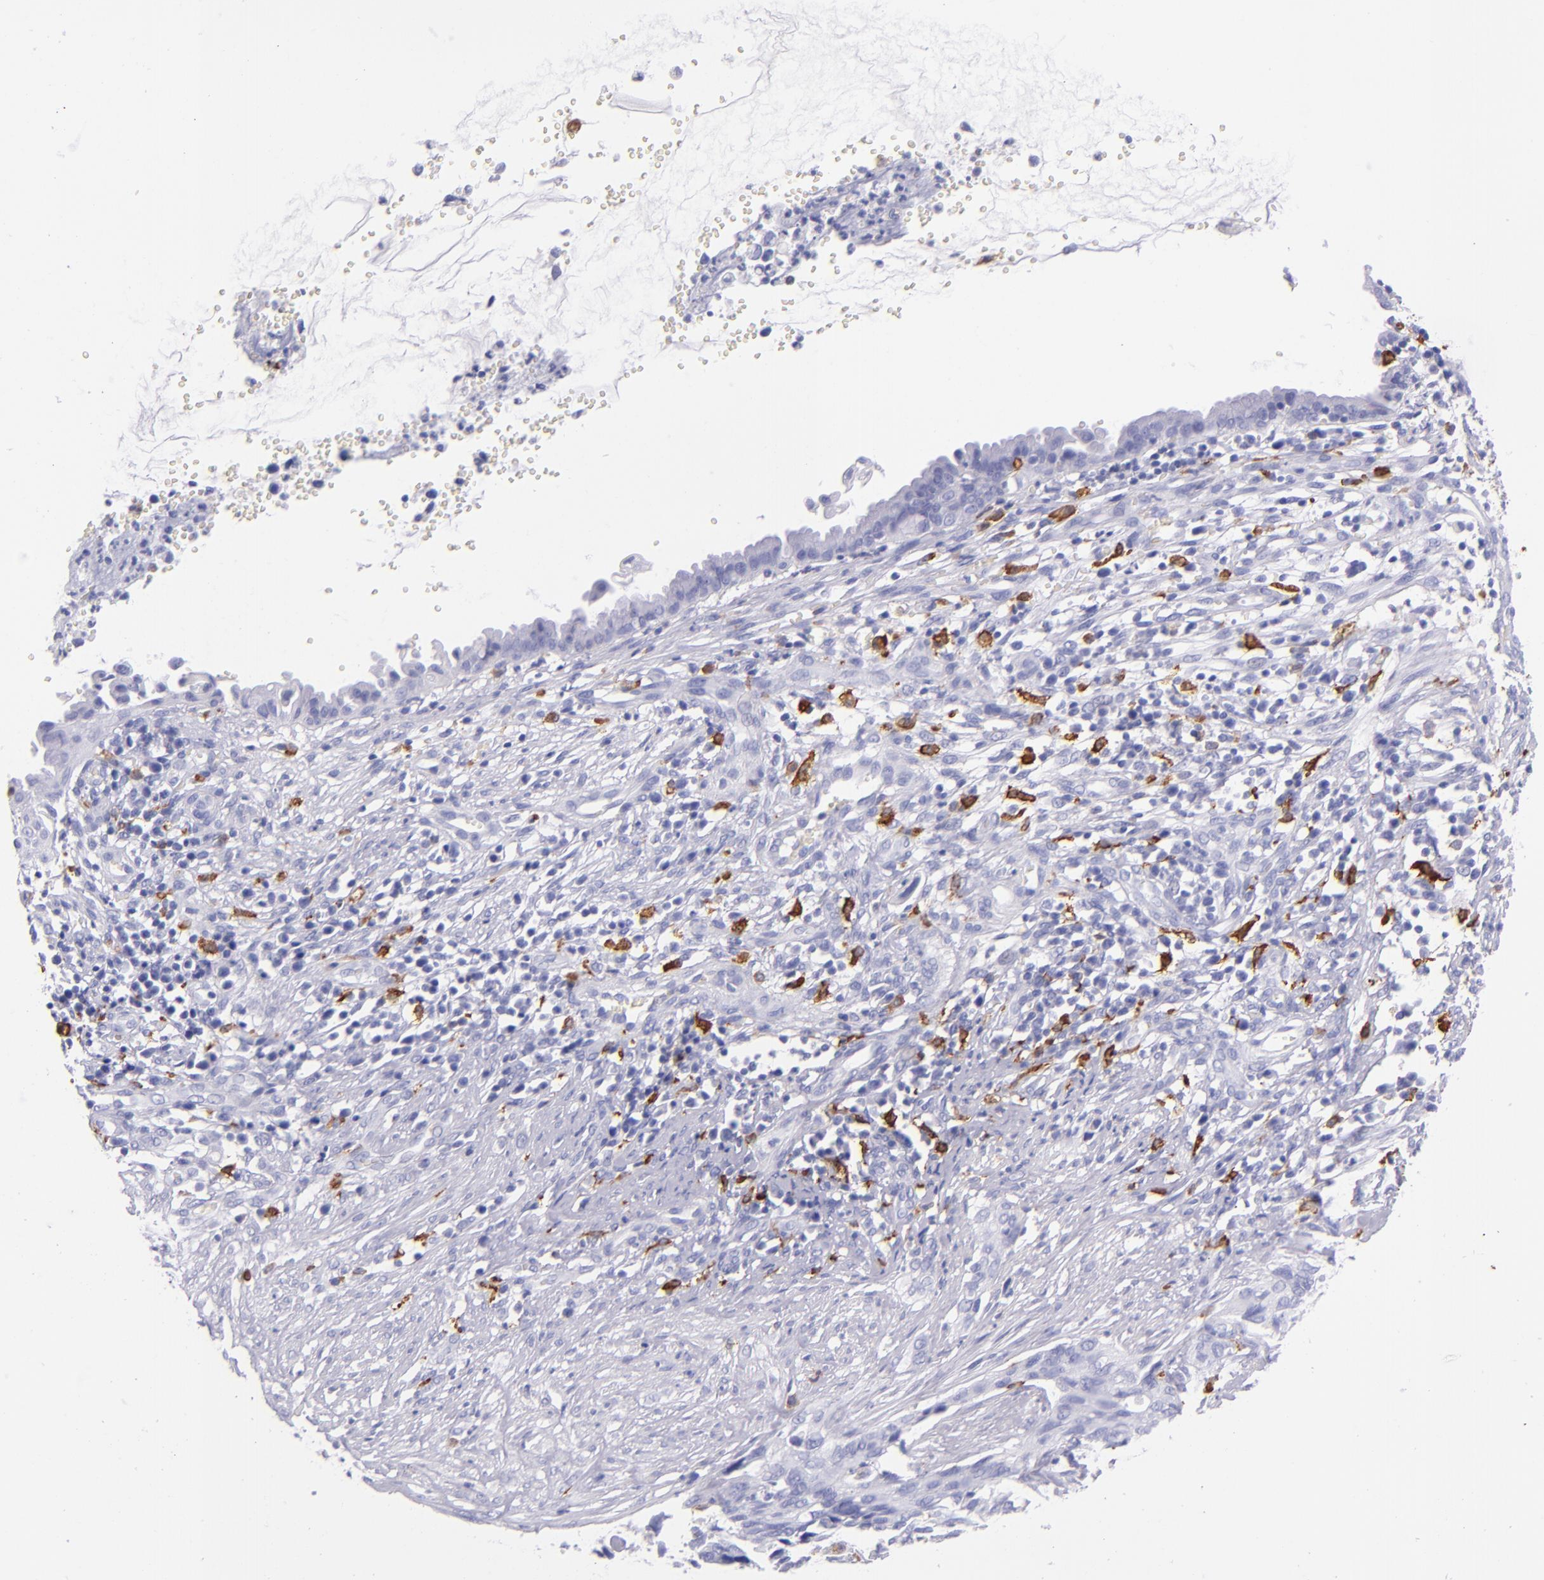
{"staining": {"intensity": "negative", "quantity": "none", "location": "none"}, "tissue": "cervical cancer", "cell_type": "Tumor cells", "image_type": "cancer", "snomed": [{"axis": "morphology", "description": "Normal tissue, NOS"}, {"axis": "morphology", "description": "Squamous cell carcinoma, NOS"}, {"axis": "topography", "description": "Cervix"}], "caption": "Cervical cancer was stained to show a protein in brown. There is no significant expression in tumor cells.", "gene": "CD163", "patient": {"sex": "female", "age": 45}}